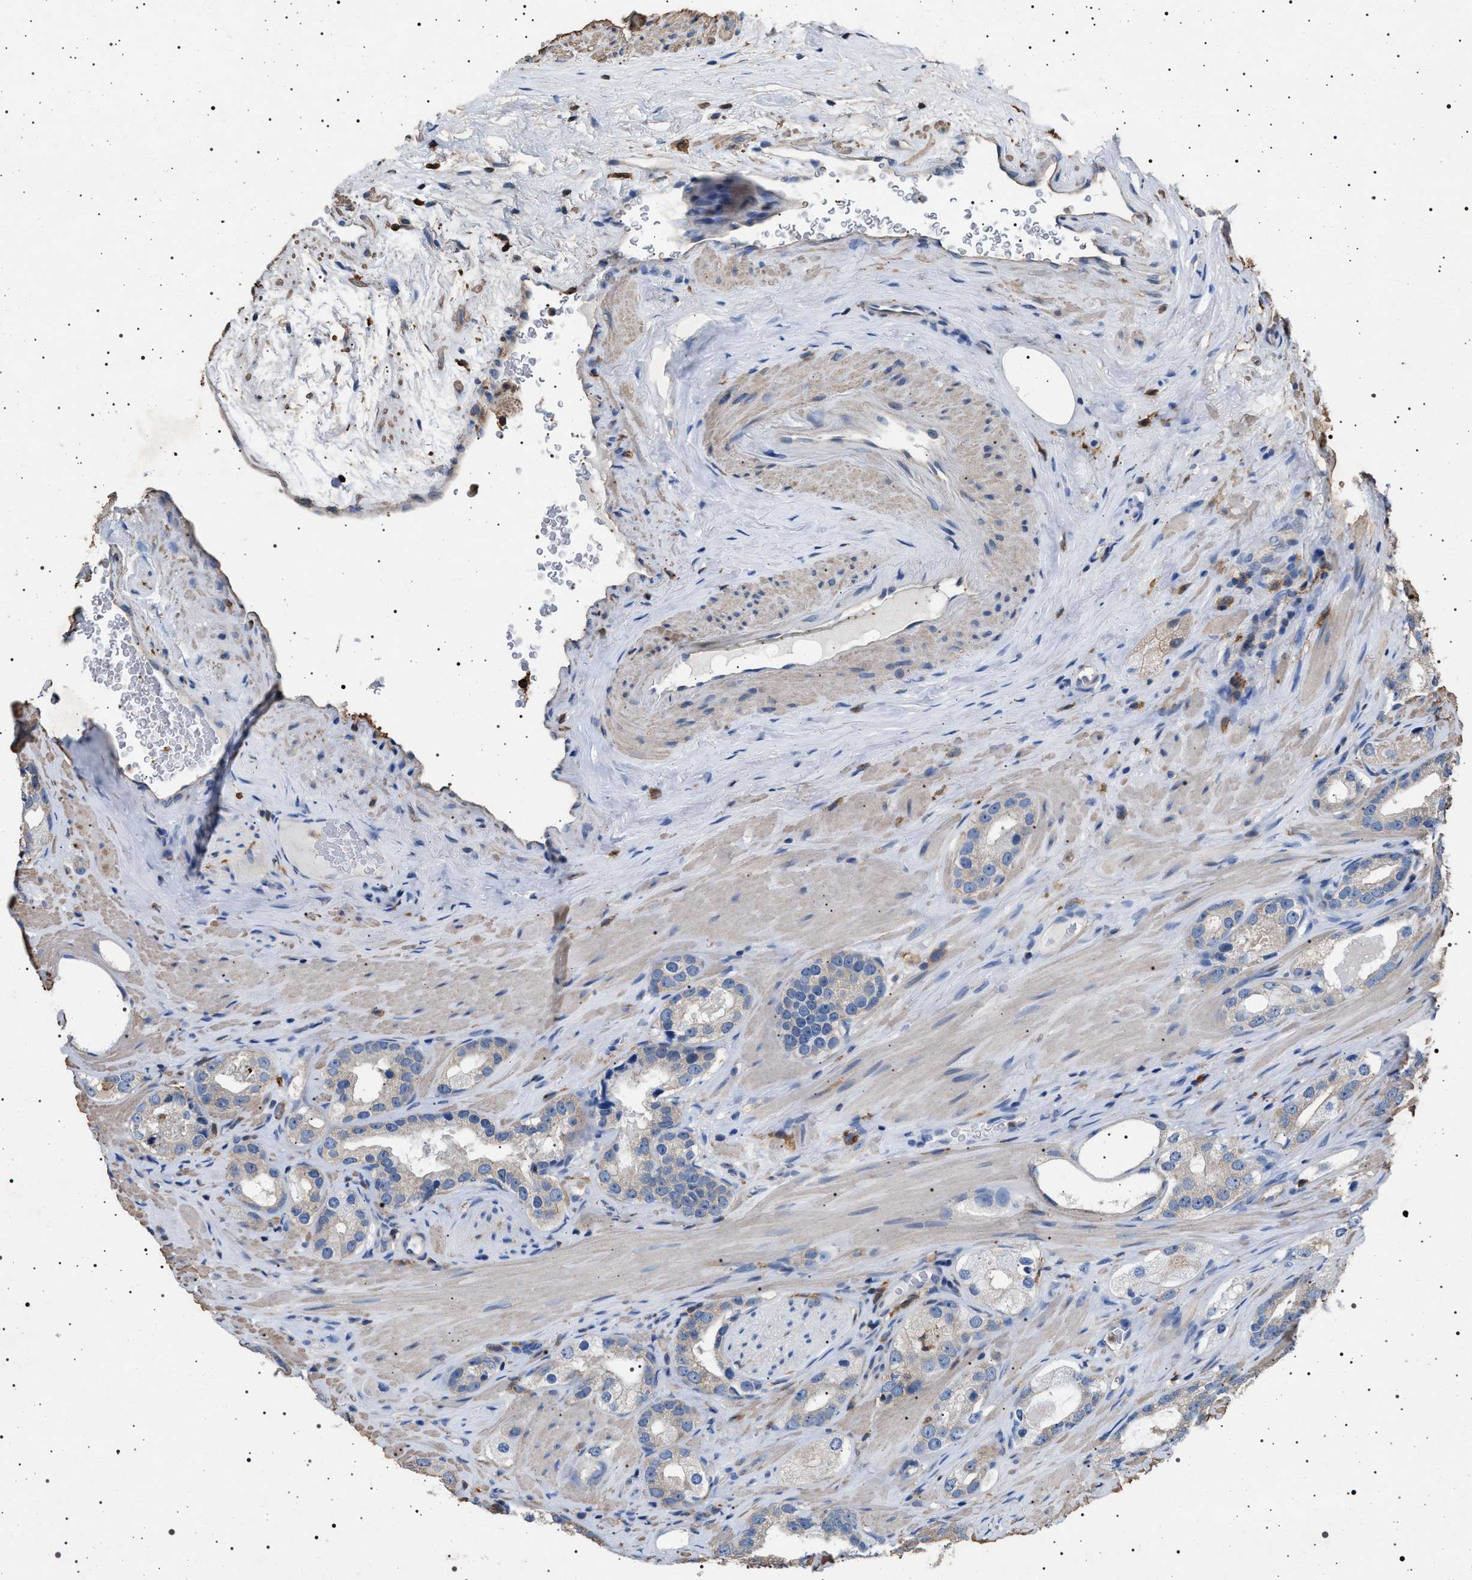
{"staining": {"intensity": "negative", "quantity": "none", "location": "none"}, "tissue": "prostate cancer", "cell_type": "Tumor cells", "image_type": "cancer", "snomed": [{"axis": "morphology", "description": "Adenocarcinoma, High grade"}, {"axis": "topography", "description": "Prostate"}], "caption": "Tumor cells are negative for protein expression in human prostate adenocarcinoma (high-grade).", "gene": "SMAP2", "patient": {"sex": "male", "age": 63}}